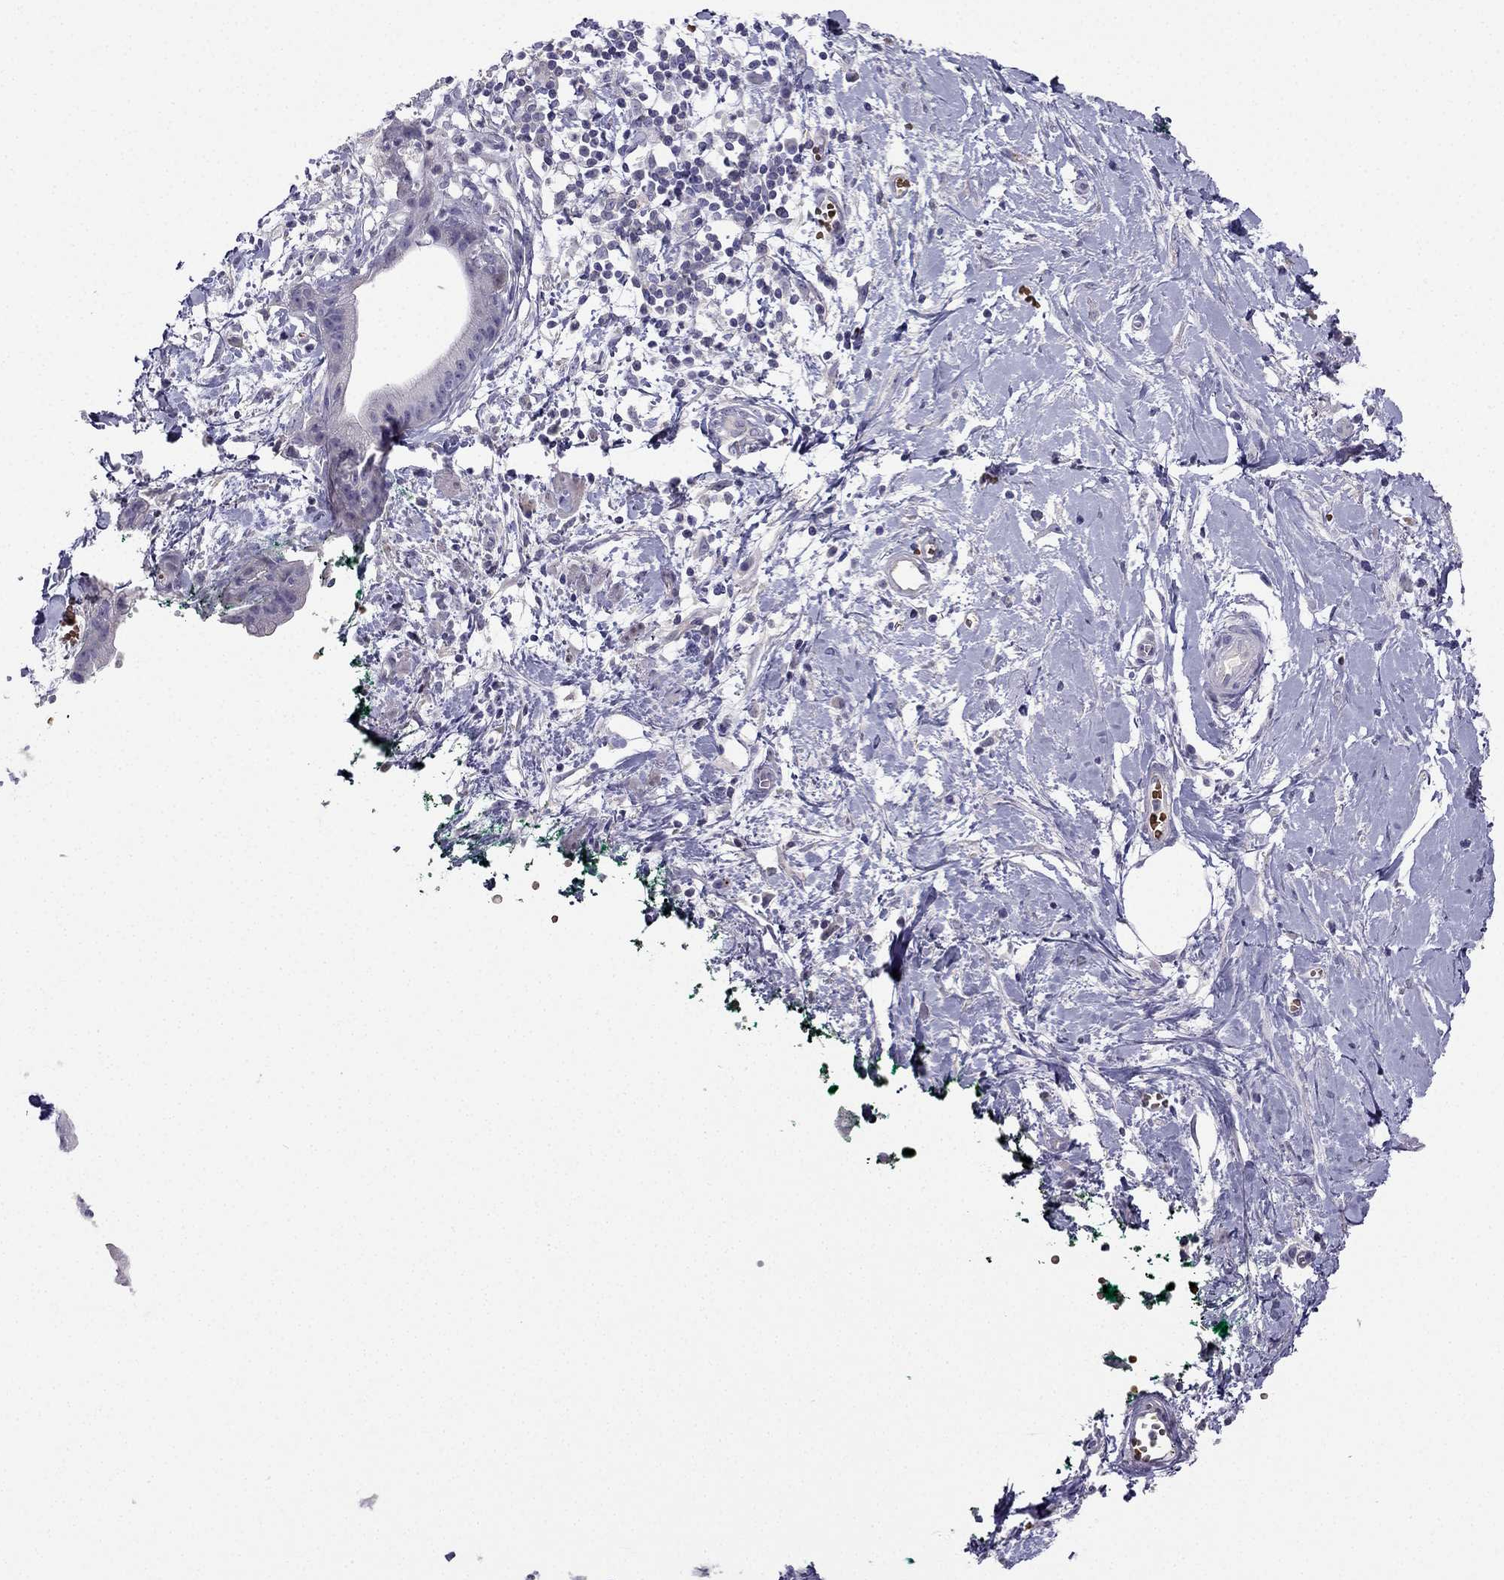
{"staining": {"intensity": "negative", "quantity": "none", "location": "none"}, "tissue": "pancreatic cancer", "cell_type": "Tumor cells", "image_type": "cancer", "snomed": [{"axis": "morphology", "description": "Normal tissue, NOS"}, {"axis": "morphology", "description": "Adenocarcinoma, NOS"}, {"axis": "topography", "description": "Lymph node"}, {"axis": "topography", "description": "Pancreas"}], "caption": "Adenocarcinoma (pancreatic) stained for a protein using IHC shows no staining tumor cells.", "gene": "RSPH14", "patient": {"sex": "female", "age": 58}}